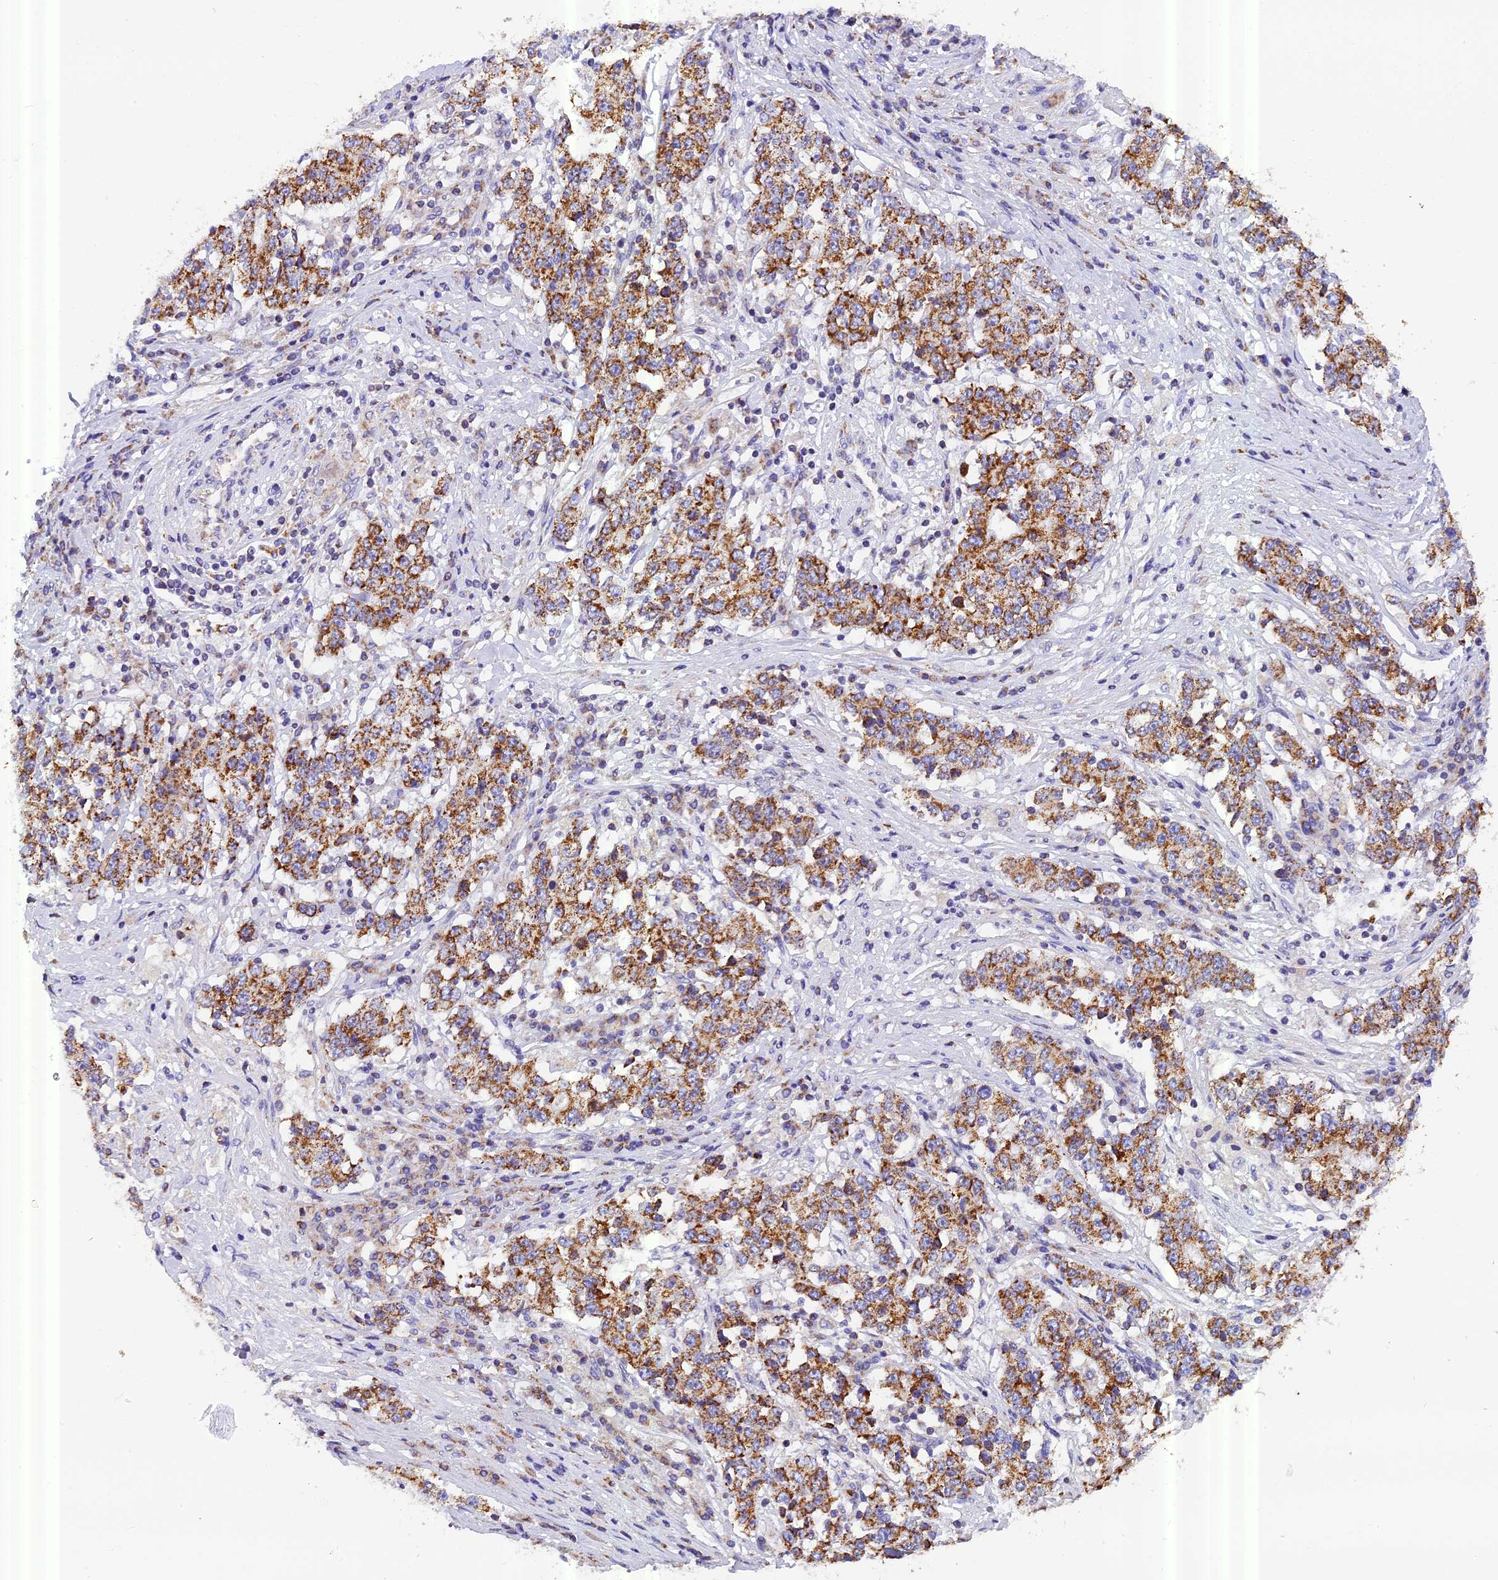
{"staining": {"intensity": "strong", "quantity": ">75%", "location": "cytoplasmic/membranous"}, "tissue": "stomach cancer", "cell_type": "Tumor cells", "image_type": "cancer", "snomed": [{"axis": "morphology", "description": "Adenocarcinoma, NOS"}, {"axis": "topography", "description": "Stomach"}], "caption": "Strong cytoplasmic/membranous positivity for a protein is present in approximately >75% of tumor cells of stomach adenocarcinoma using IHC.", "gene": "MGME1", "patient": {"sex": "male", "age": 59}}